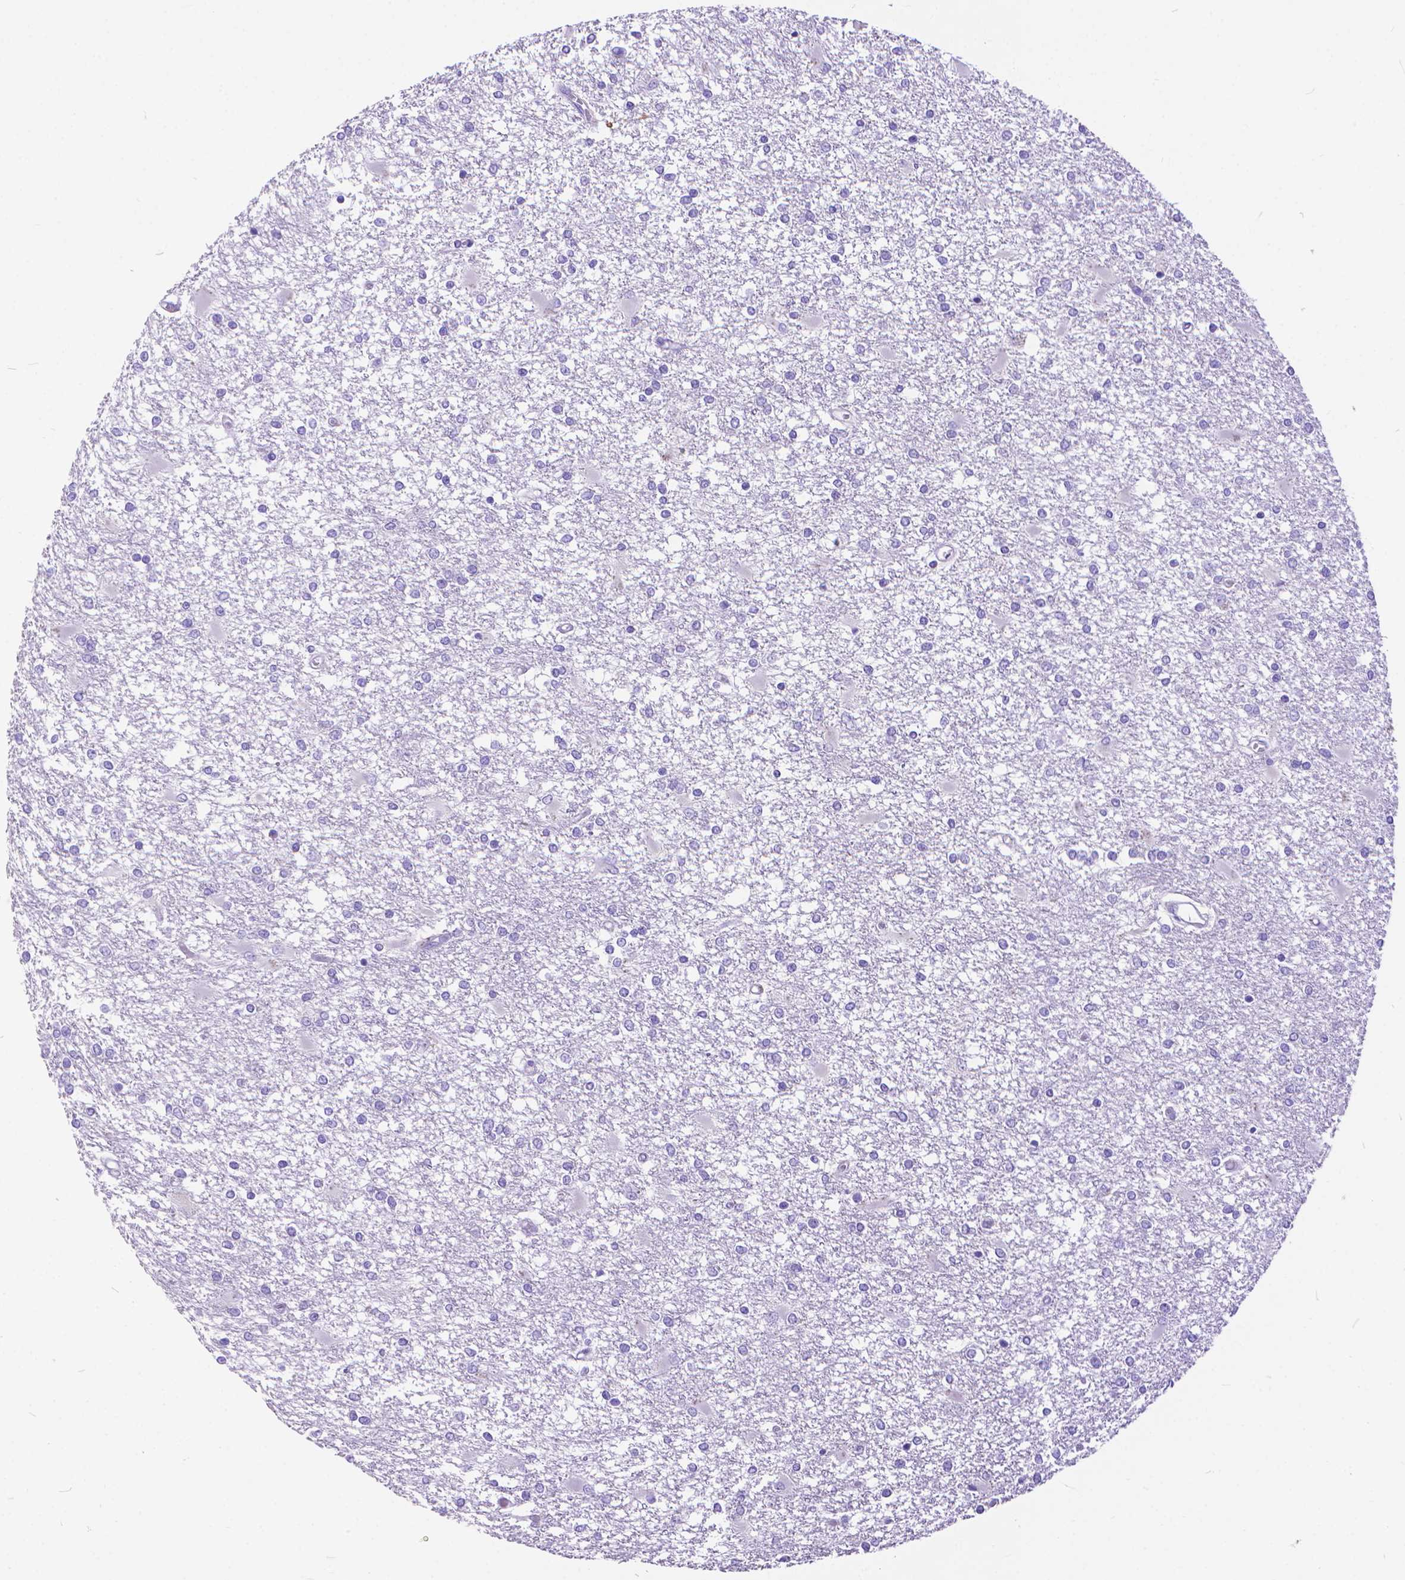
{"staining": {"intensity": "negative", "quantity": "none", "location": "none"}, "tissue": "glioma", "cell_type": "Tumor cells", "image_type": "cancer", "snomed": [{"axis": "morphology", "description": "Glioma, malignant, High grade"}, {"axis": "topography", "description": "Cerebral cortex"}], "caption": "There is no significant staining in tumor cells of glioma.", "gene": "DHRS2", "patient": {"sex": "male", "age": 79}}